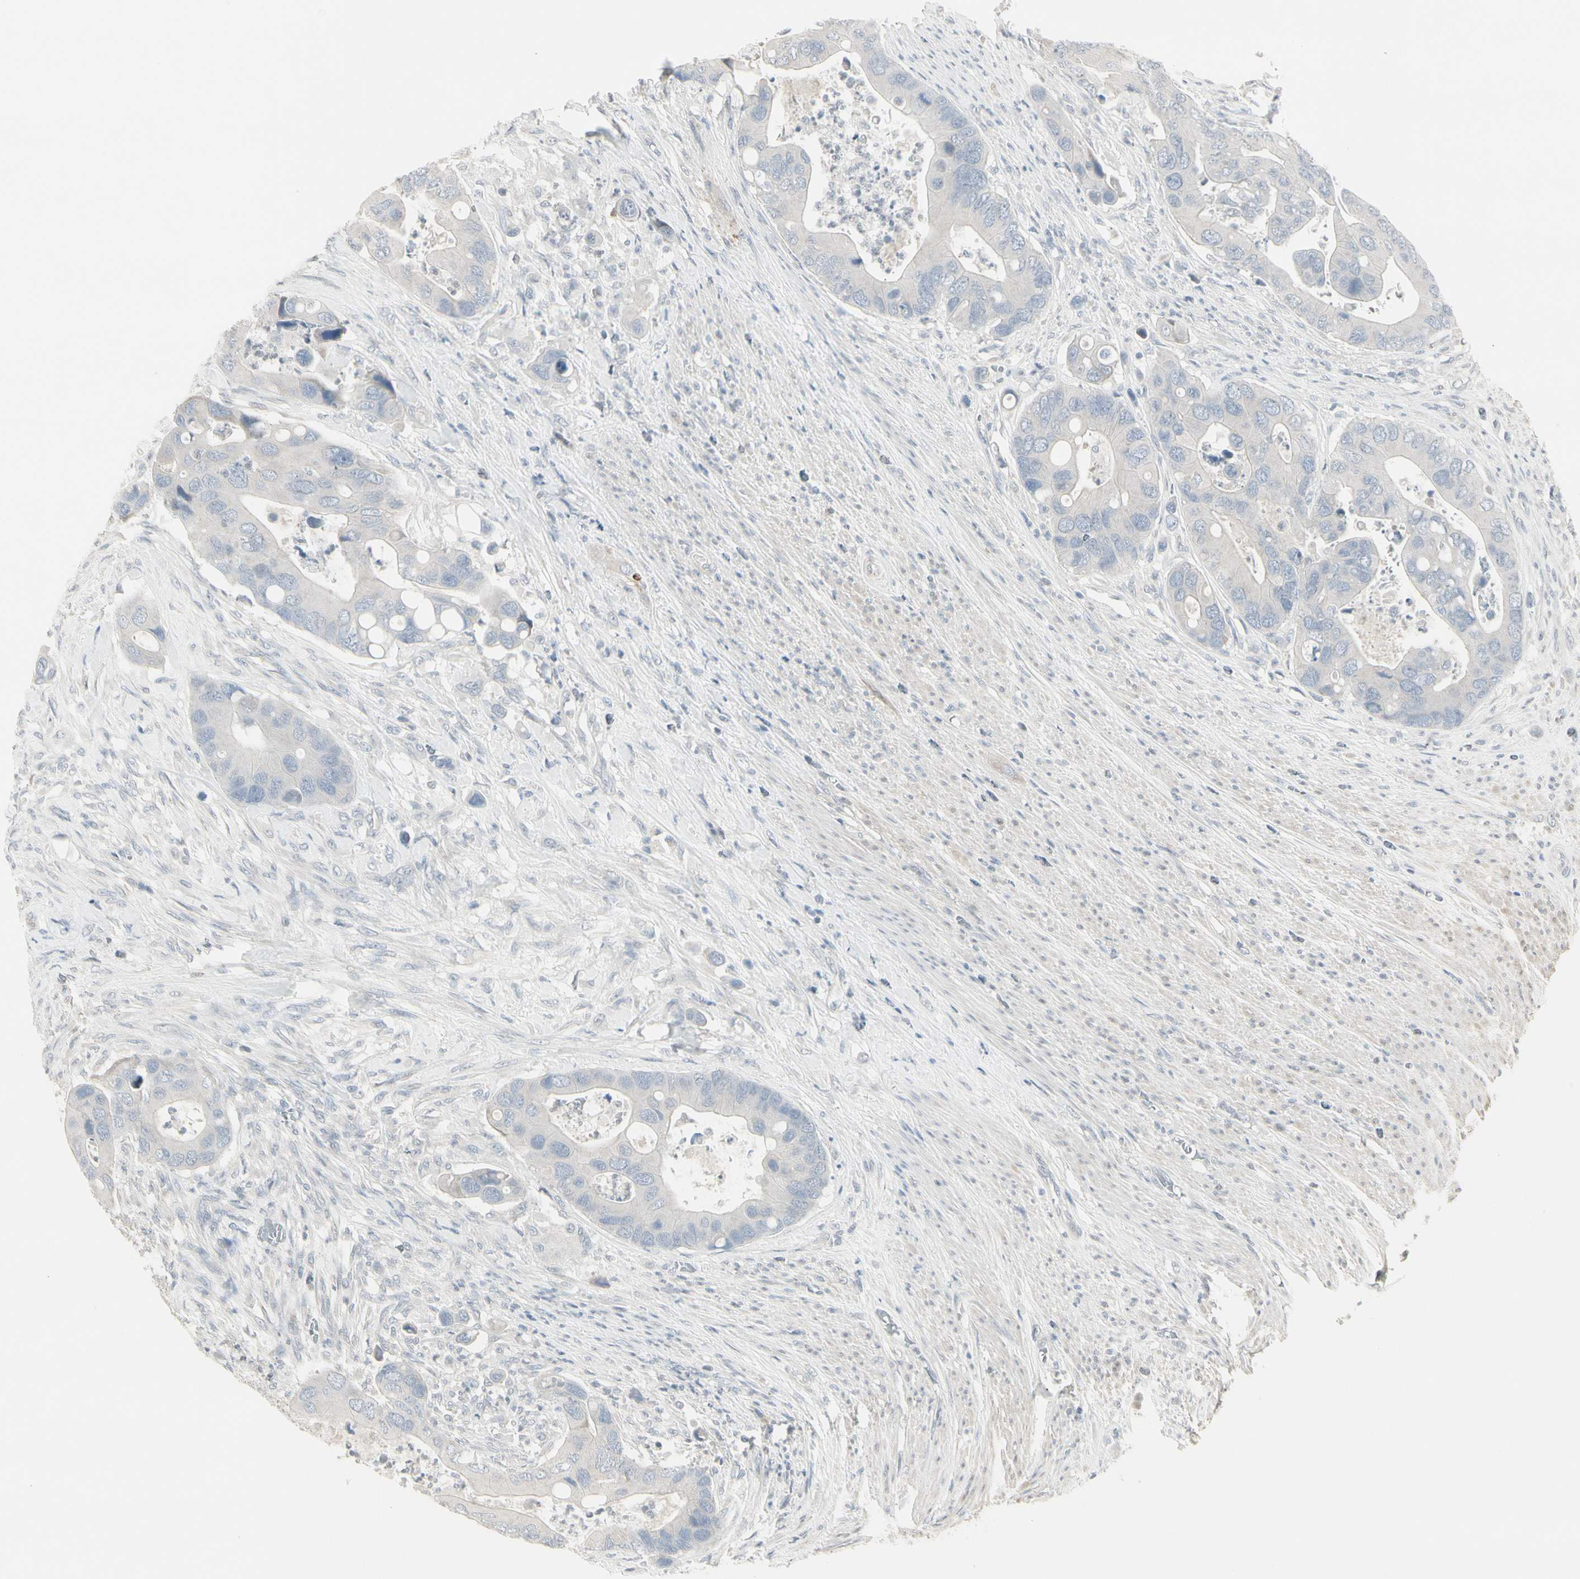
{"staining": {"intensity": "negative", "quantity": "none", "location": "none"}, "tissue": "colorectal cancer", "cell_type": "Tumor cells", "image_type": "cancer", "snomed": [{"axis": "morphology", "description": "Adenocarcinoma, NOS"}, {"axis": "topography", "description": "Rectum"}], "caption": "High power microscopy histopathology image of an IHC histopathology image of colorectal adenocarcinoma, revealing no significant staining in tumor cells.", "gene": "DMPK", "patient": {"sex": "female", "age": 57}}